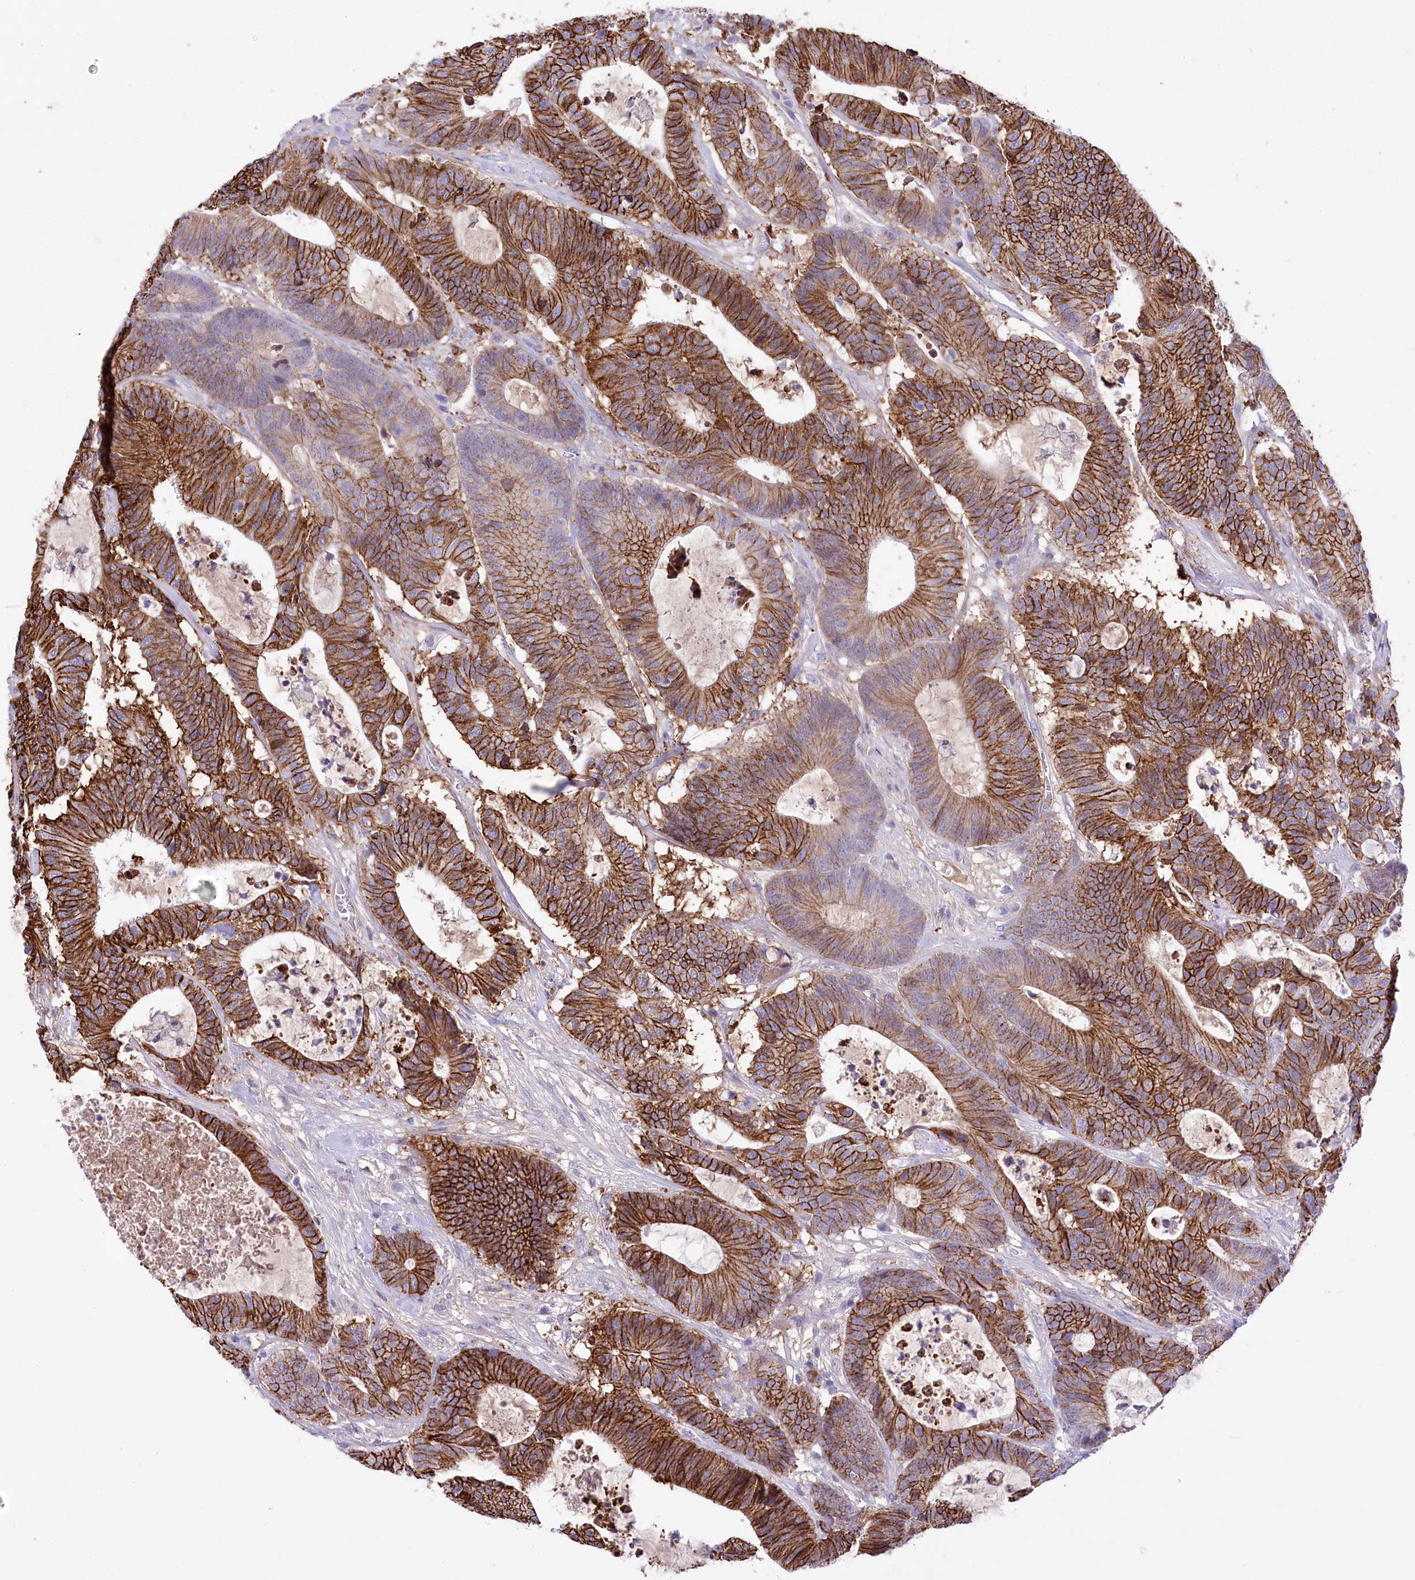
{"staining": {"intensity": "strong", "quantity": "25%-75%", "location": "cytoplasmic/membranous"}, "tissue": "colorectal cancer", "cell_type": "Tumor cells", "image_type": "cancer", "snomed": [{"axis": "morphology", "description": "Adenocarcinoma, NOS"}, {"axis": "topography", "description": "Colon"}], "caption": "Protein expression analysis of colorectal adenocarcinoma exhibits strong cytoplasmic/membranous expression in about 25%-75% of tumor cells.", "gene": "CEP164", "patient": {"sex": "female", "age": 84}}